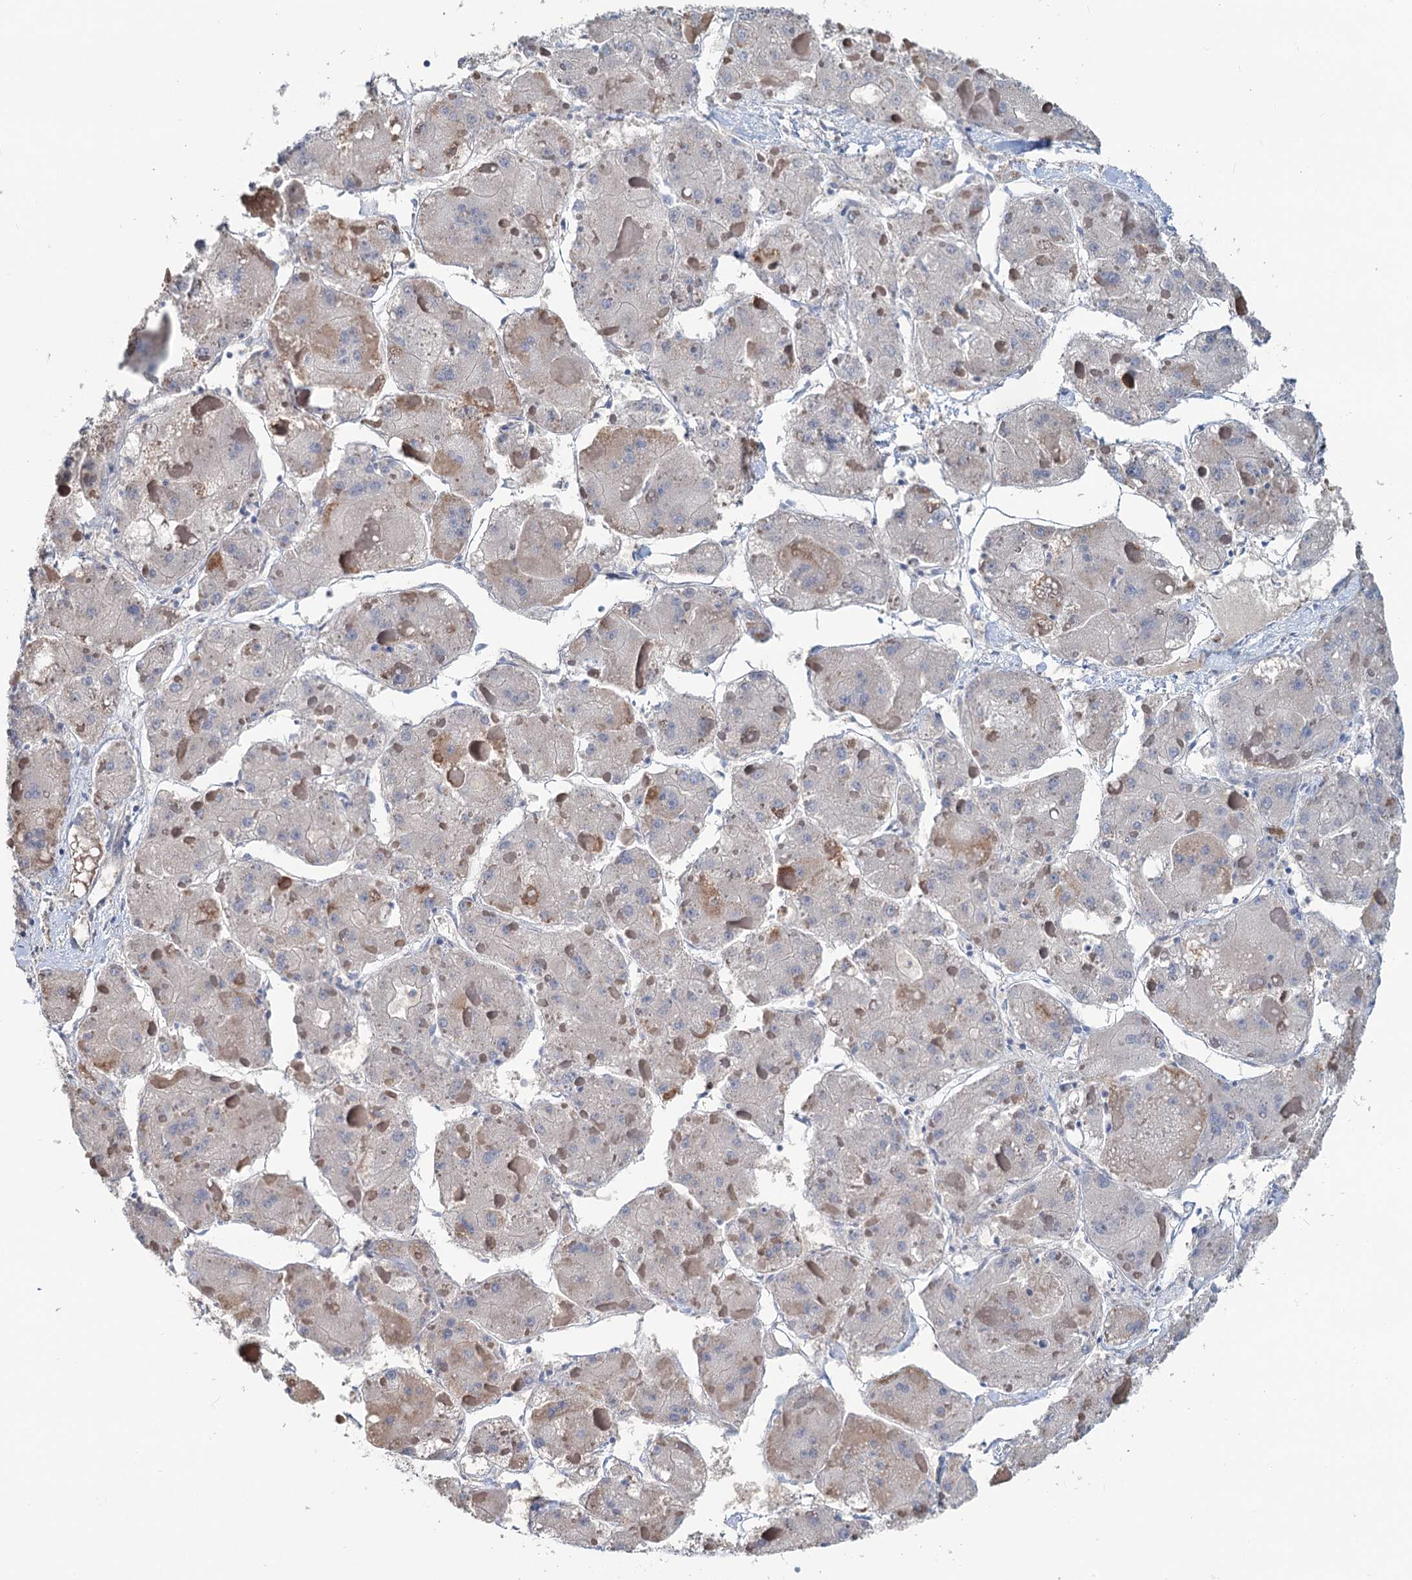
{"staining": {"intensity": "negative", "quantity": "none", "location": "none"}, "tissue": "liver cancer", "cell_type": "Tumor cells", "image_type": "cancer", "snomed": [{"axis": "morphology", "description": "Carcinoma, Hepatocellular, NOS"}, {"axis": "topography", "description": "Liver"}], "caption": "Tumor cells show no significant protein expression in hepatocellular carcinoma (liver).", "gene": "SLC1A3", "patient": {"sex": "female", "age": 73}}